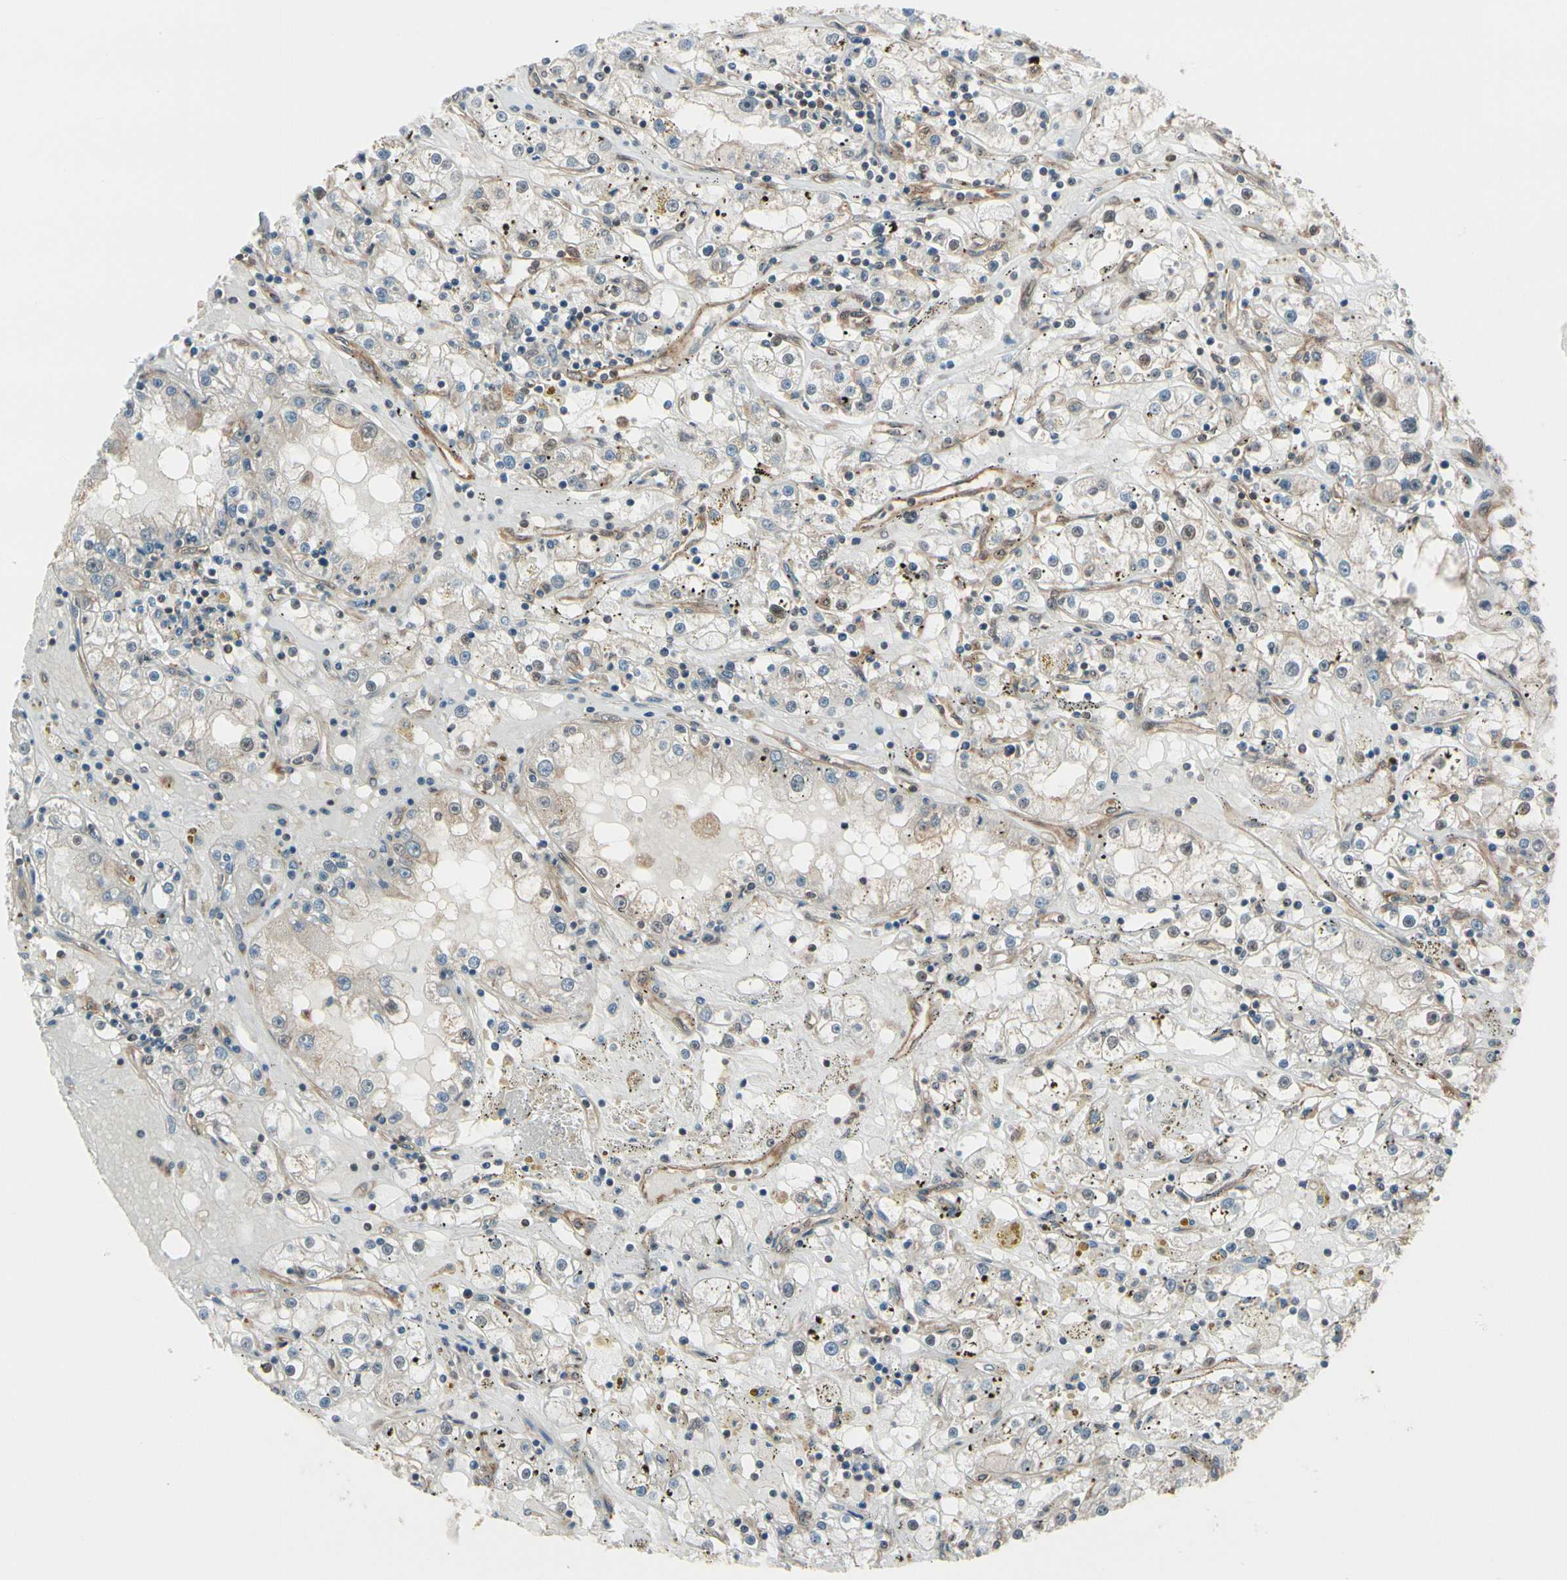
{"staining": {"intensity": "weak", "quantity": "<25%", "location": "cytoplasmic/membranous"}, "tissue": "renal cancer", "cell_type": "Tumor cells", "image_type": "cancer", "snomed": [{"axis": "morphology", "description": "Adenocarcinoma, NOS"}, {"axis": "topography", "description": "Kidney"}], "caption": "Image shows no significant protein positivity in tumor cells of renal cancer (adenocarcinoma). The staining was performed using DAB (3,3'-diaminobenzidine) to visualize the protein expression in brown, while the nuclei were stained in blue with hematoxylin (Magnification: 20x).", "gene": "EPS15", "patient": {"sex": "male", "age": 56}}